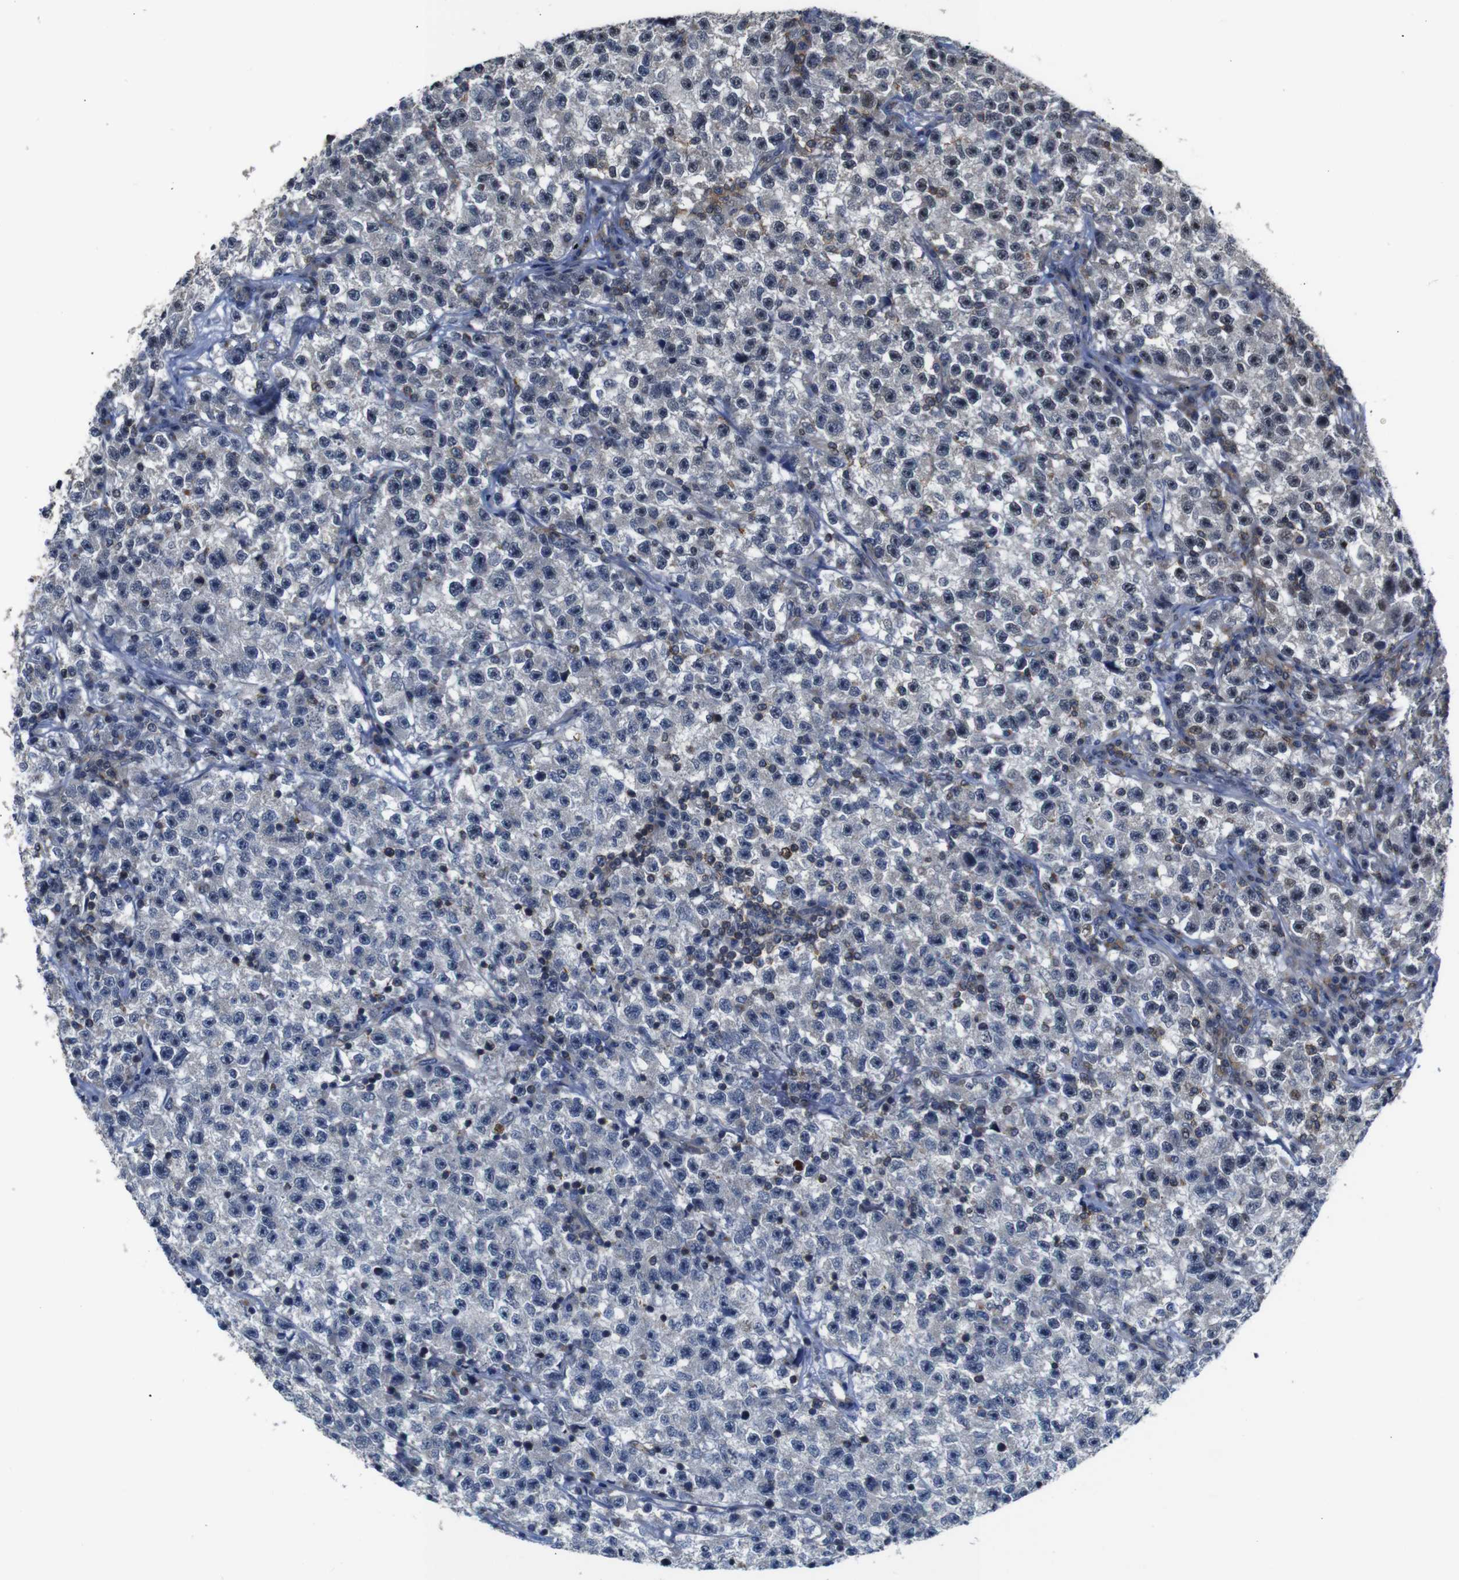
{"staining": {"intensity": "weak", "quantity": "<25%", "location": "nuclear"}, "tissue": "testis cancer", "cell_type": "Tumor cells", "image_type": "cancer", "snomed": [{"axis": "morphology", "description": "Seminoma, NOS"}, {"axis": "topography", "description": "Testis"}], "caption": "Immunohistochemistry (IHC) of human testis cancer (seminoma) exhibits no staining in tumor cells.", "gene": "BRWD3", "patient": {"sex": "male", "age": 22}}